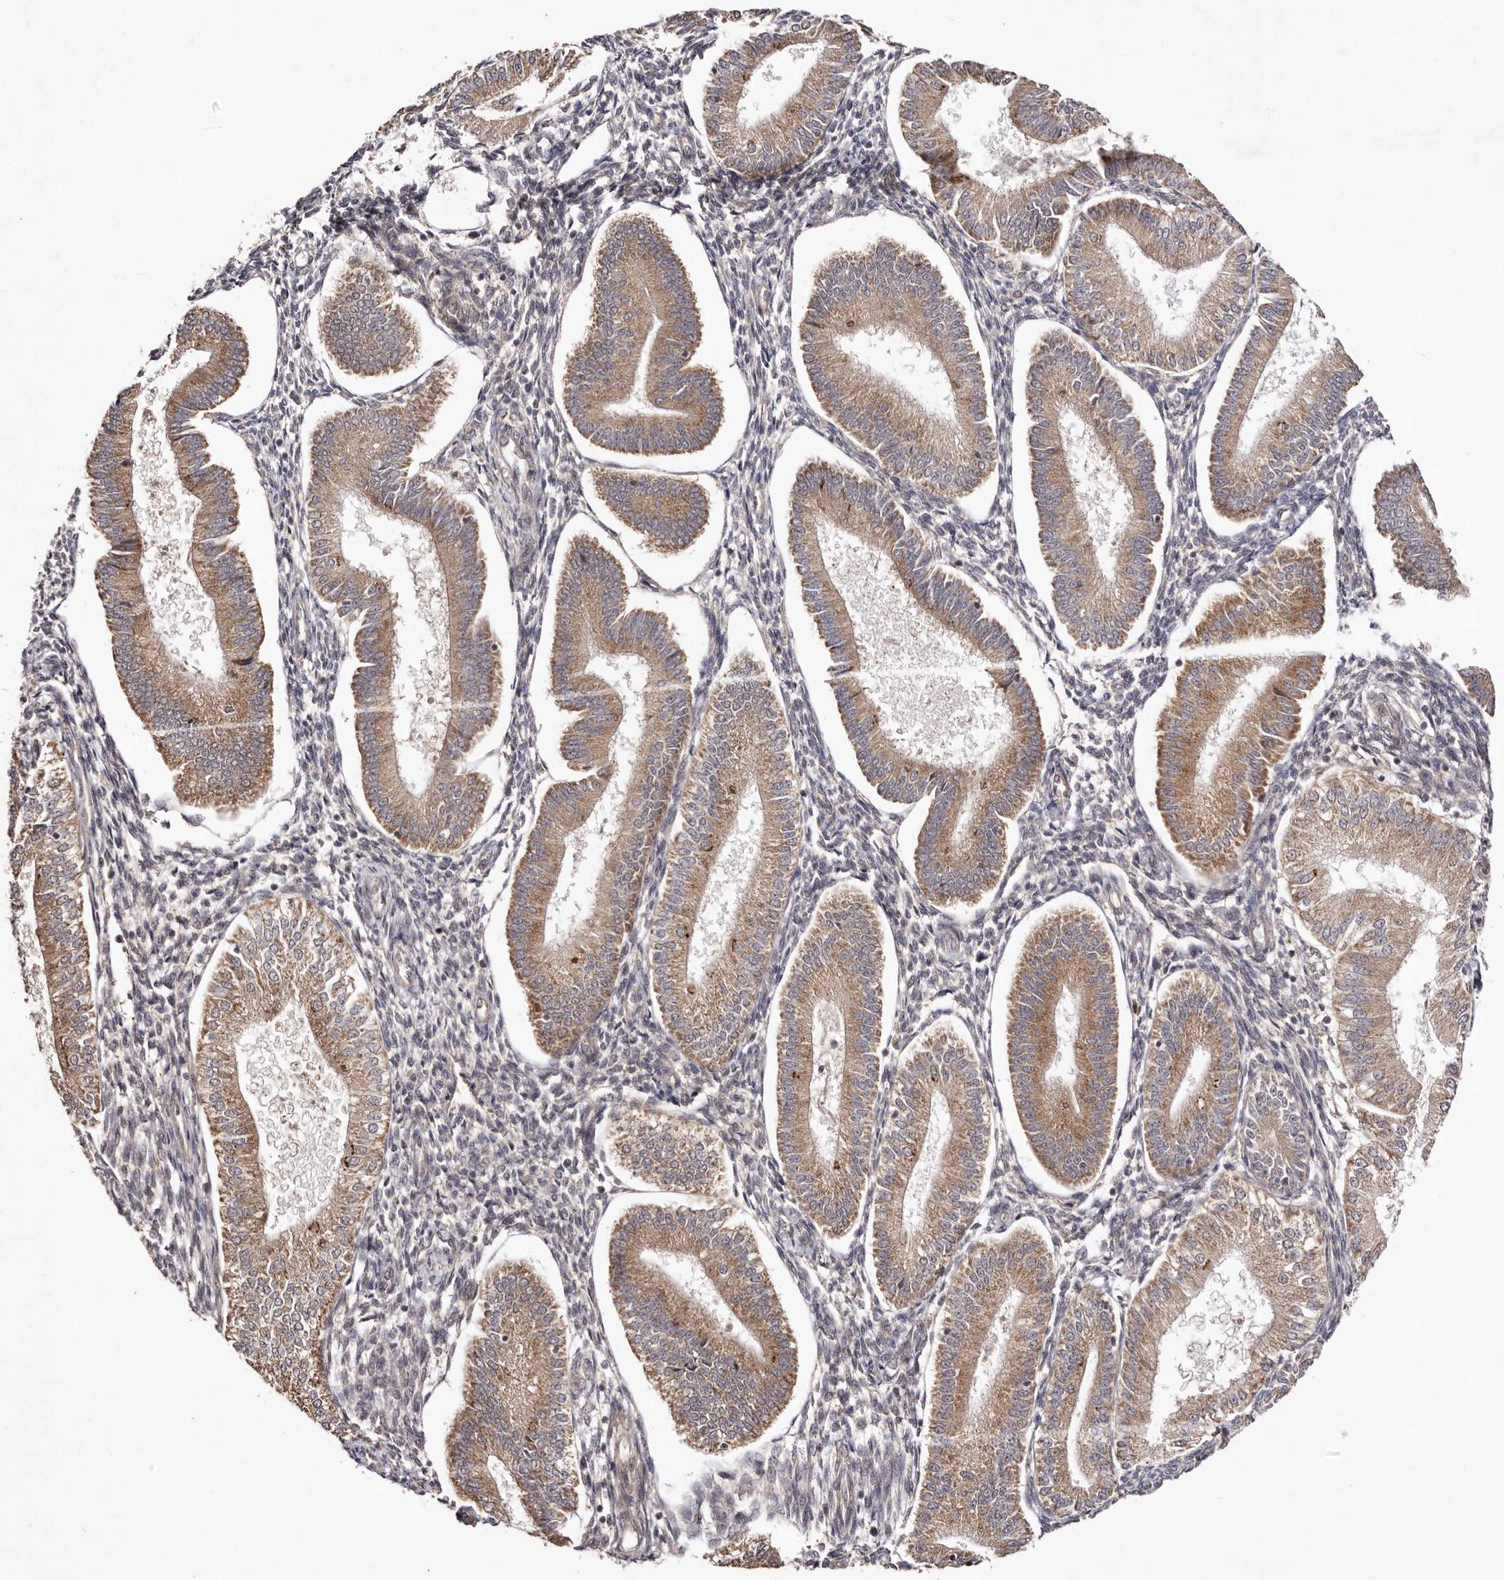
{"staining": {"intensity": "weak", "quantity": "25%-75%", "location": "cytoplasmic/membranous"}, "tissue": "endometrium", "cell_type": "Cells in endometrial stroma", "image_type": "normal", "snomed": [{"axis": "morphology", "description": "Normal tissue, NOS"}, {"axis": "topography", "description": "Endometrium"}], "caption": "DAB immunohistochemical staining of normal endometrium shows weak cytoplasmic/membranous protein positivity in about 25%-75% of cells in endometrial stroma.", "gene": "EGR3", "patient": {"sex": "female", "age": 39}}